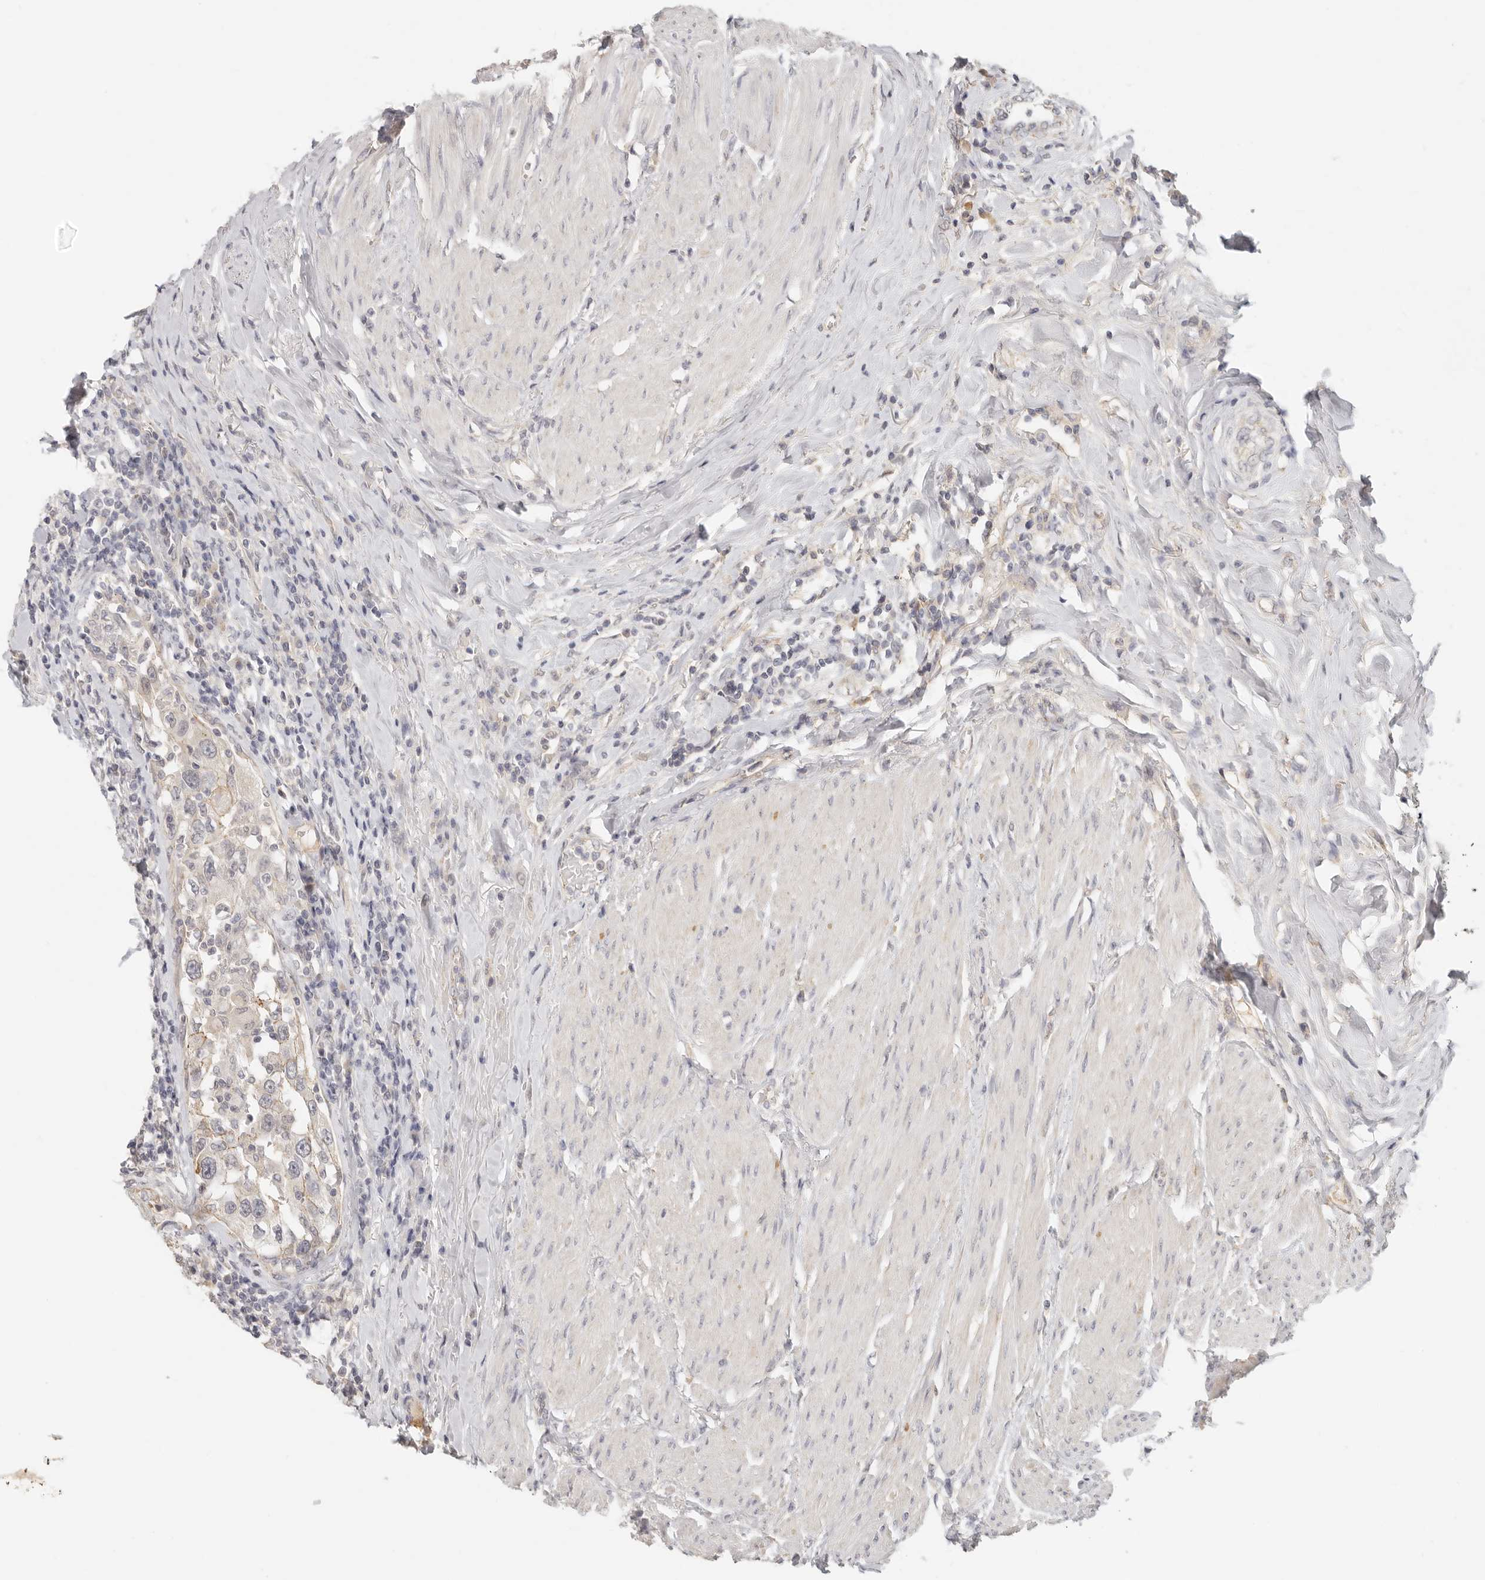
{"staining": {"intensity": "weak", "quantity": "<25%", "location": "cytoplasmic/membranous"}, "tissue": "urothelial cancer", "cell_type": "Tumor cells", "image_type": "cancer", "snomed": [{"axis": "morphology", "description": "Urothelial carcinoma, High grade"}, {"axis": "topography", "description": "Urinary bladder"}], "caption": "IHC image of human urothelial carcinoma (high-grade) stained for a protein (brown), which displays no staining in tumor cells.", "gene": "ANXA9", "patient": {"sex": "female", "age": 80}}